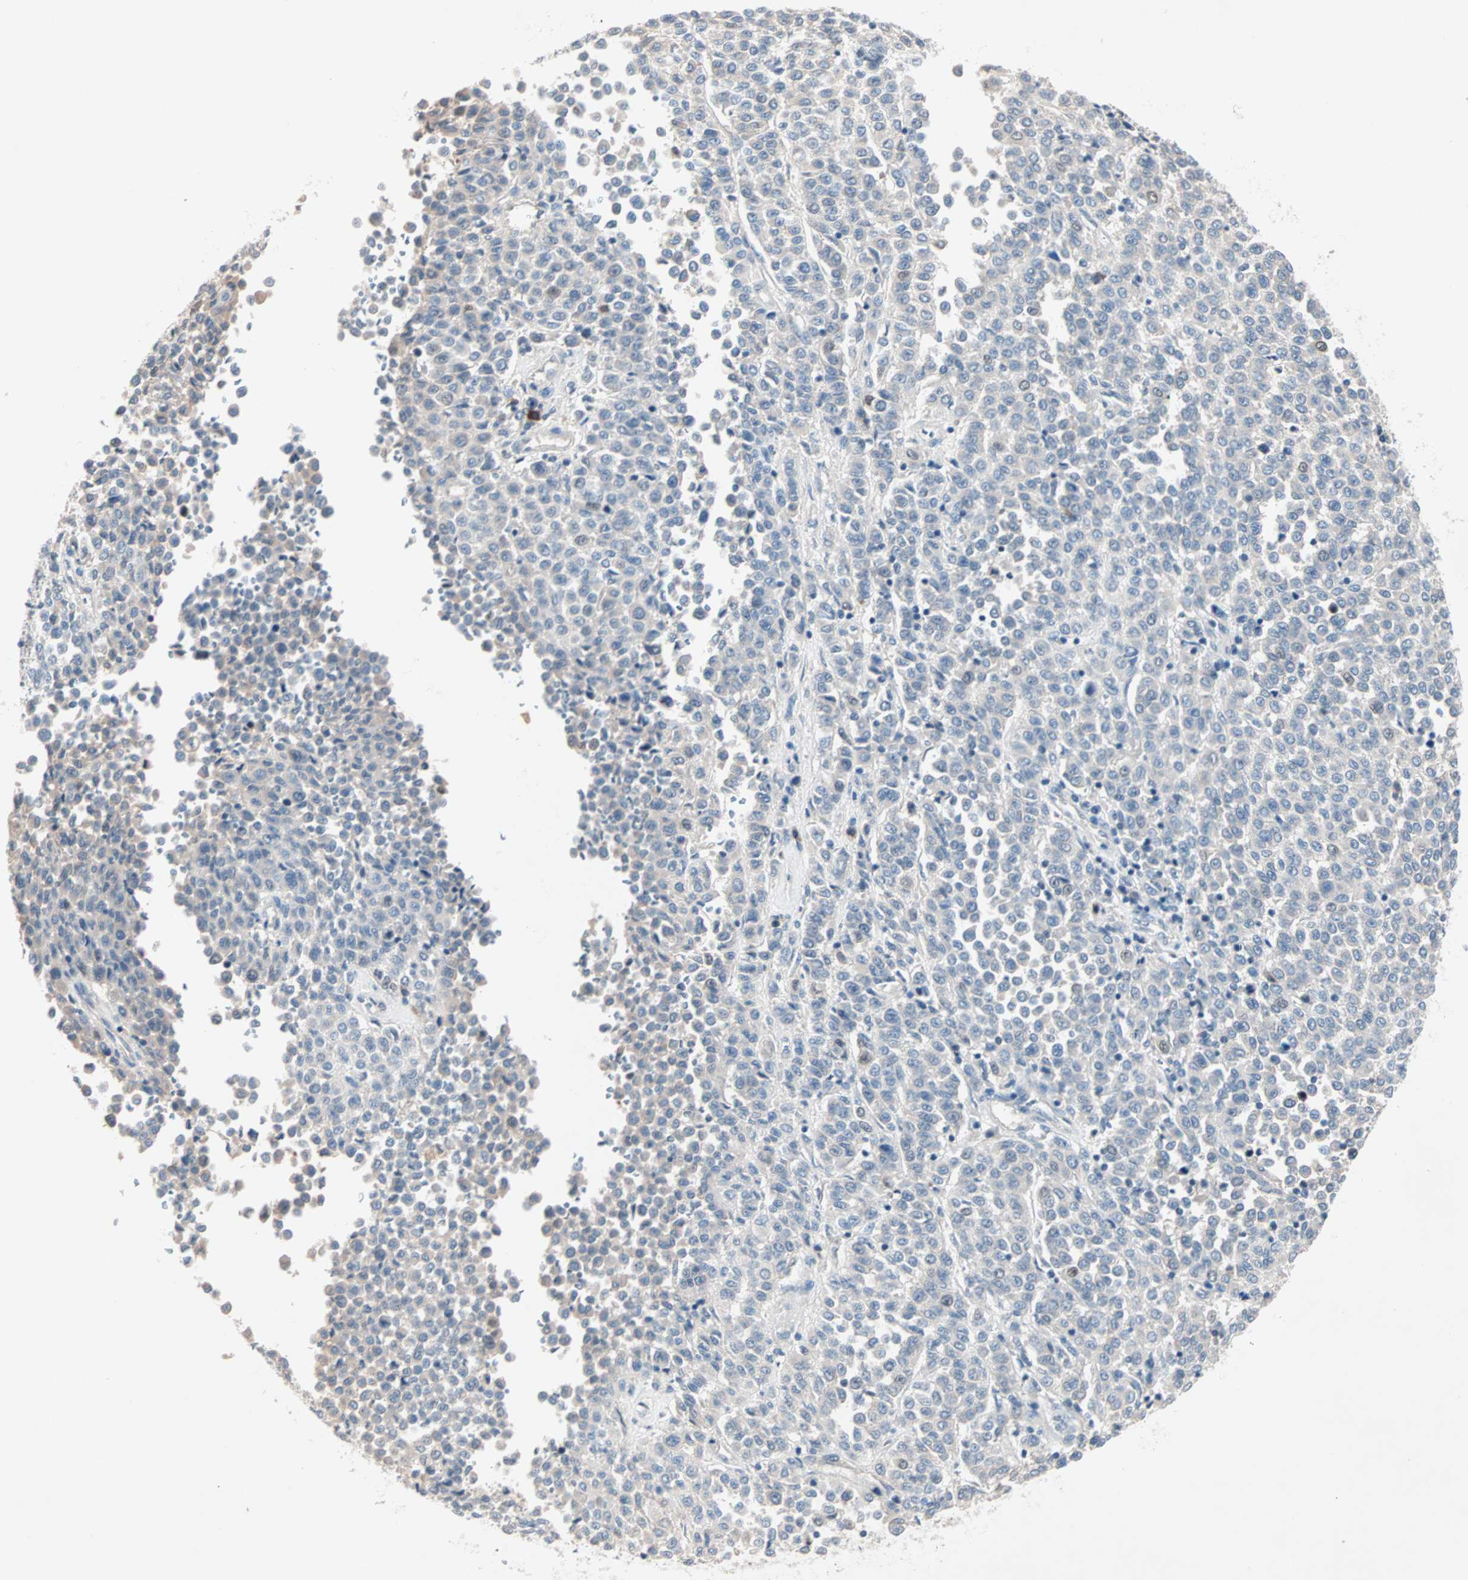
{"staining": {"intensity": "negative", "quantity": "none", "location": "none"}, "tissue": "melanoma", "cell_type": "Tumor cells", "image_type": "cancer", "snomed": [{"axis": "morphology", "description": "Malignant melanoma, Metastatic site"}, {"axis": "topography", "description": "Pancreas"}], "caption": "IHC image of human melanoma stained for a protein (brown), which displays no expression in tumor cells.", "gene": "CCNE2", "patient": {"sex": "female", "age": 30}}